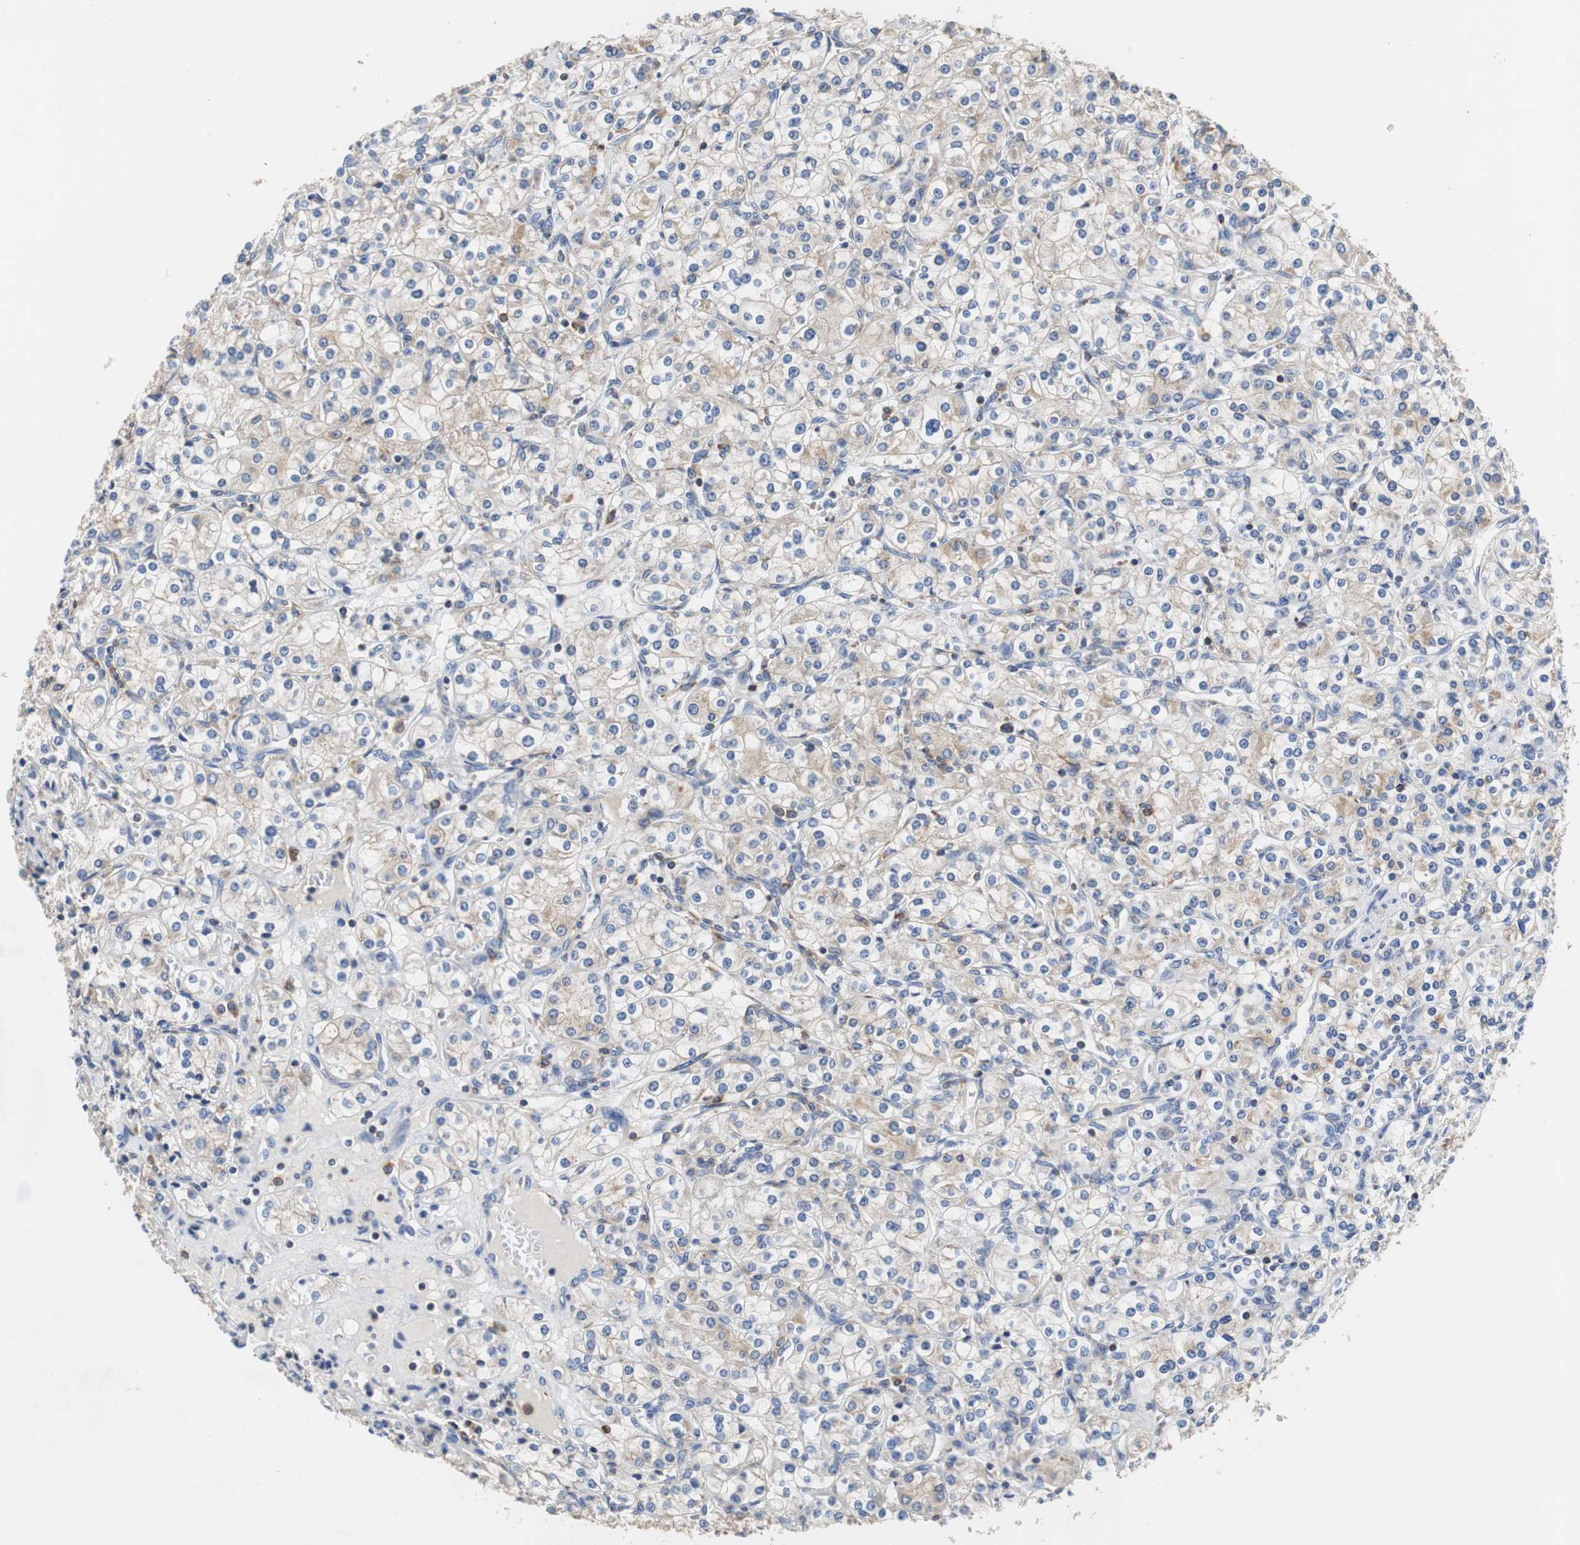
{"staining": {"intensity": "weak", "quantity": "25%-75%", "location": "cytoplasmic/membranous"}, "tissue": "renal cancer", "cell_type": "Tumor cells", "image_type": "cancer", "snomed": [{"axis": "morphology", "description": "Adenocarcinoma, NOS"}, {"axis": "topography", "description": "Kidney"}], "caption": "Renal cancer was stained to show a protein in brown. There is low levels of weak cytoplasmic/membranous staining in approximately 25%-75% of tumor cells.", "gene": "VAMP8", "patient": {"sex": "male", "age": 77}}